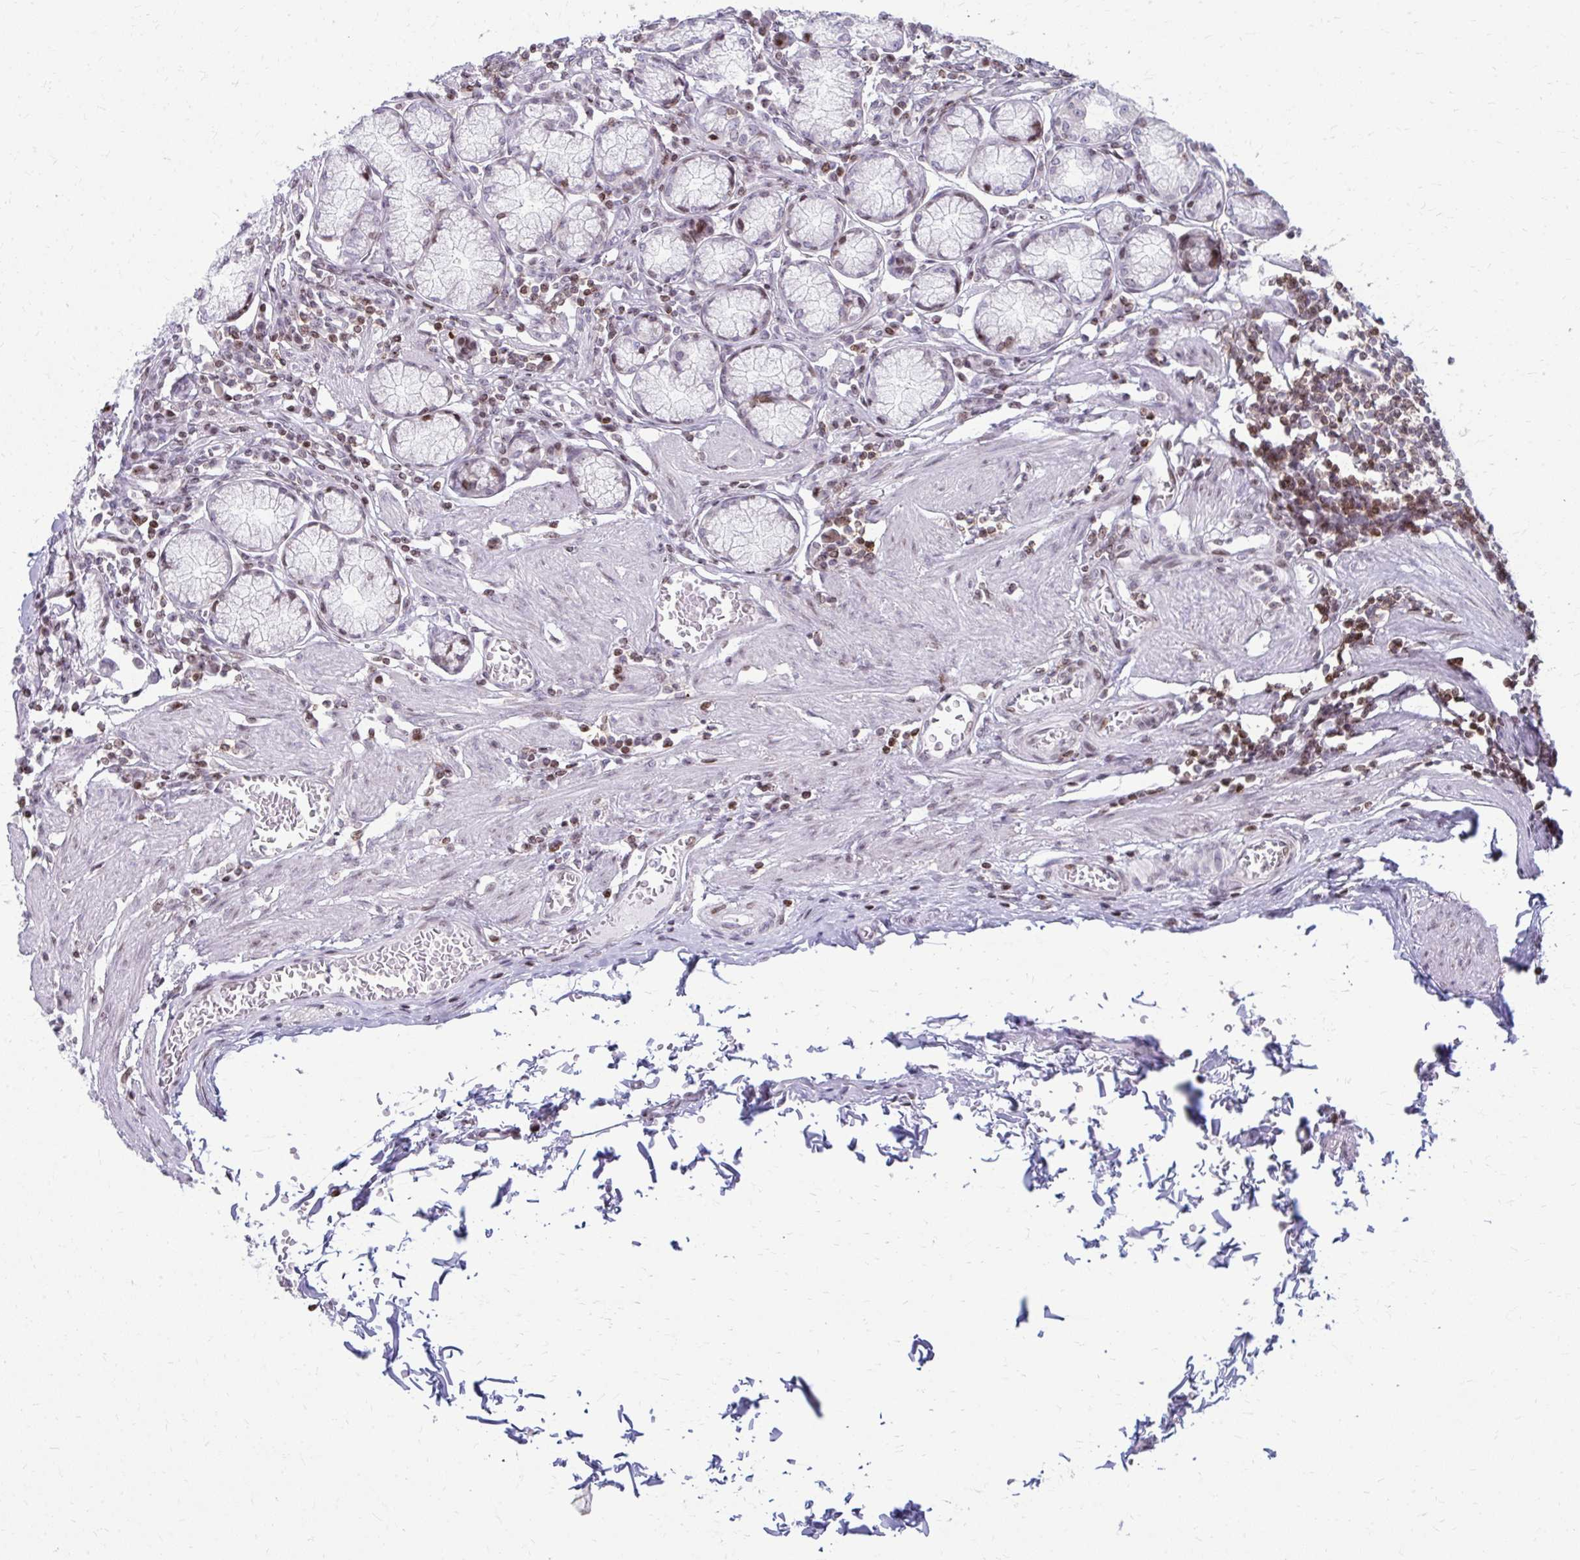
{"staining": {"intensity": "weak", "quantity": "<25%", "location": "nuclear"}, "tissue": "stomach", "cell_type": "Glandular cells", "image_type": "normal", "snomed": [{"axis": "morphology", "description": "Normal tissue, NOS"}, {"axis": "topography", "description": "Stomach"}], "caption": "High power microscopy image of an immunohistochemistry (IHC) histopathology image of normal stomach, revealing no significant staining in glandular cells.", "gene": "AP5M1", "patient": {"sex": "male", "age": 55}}